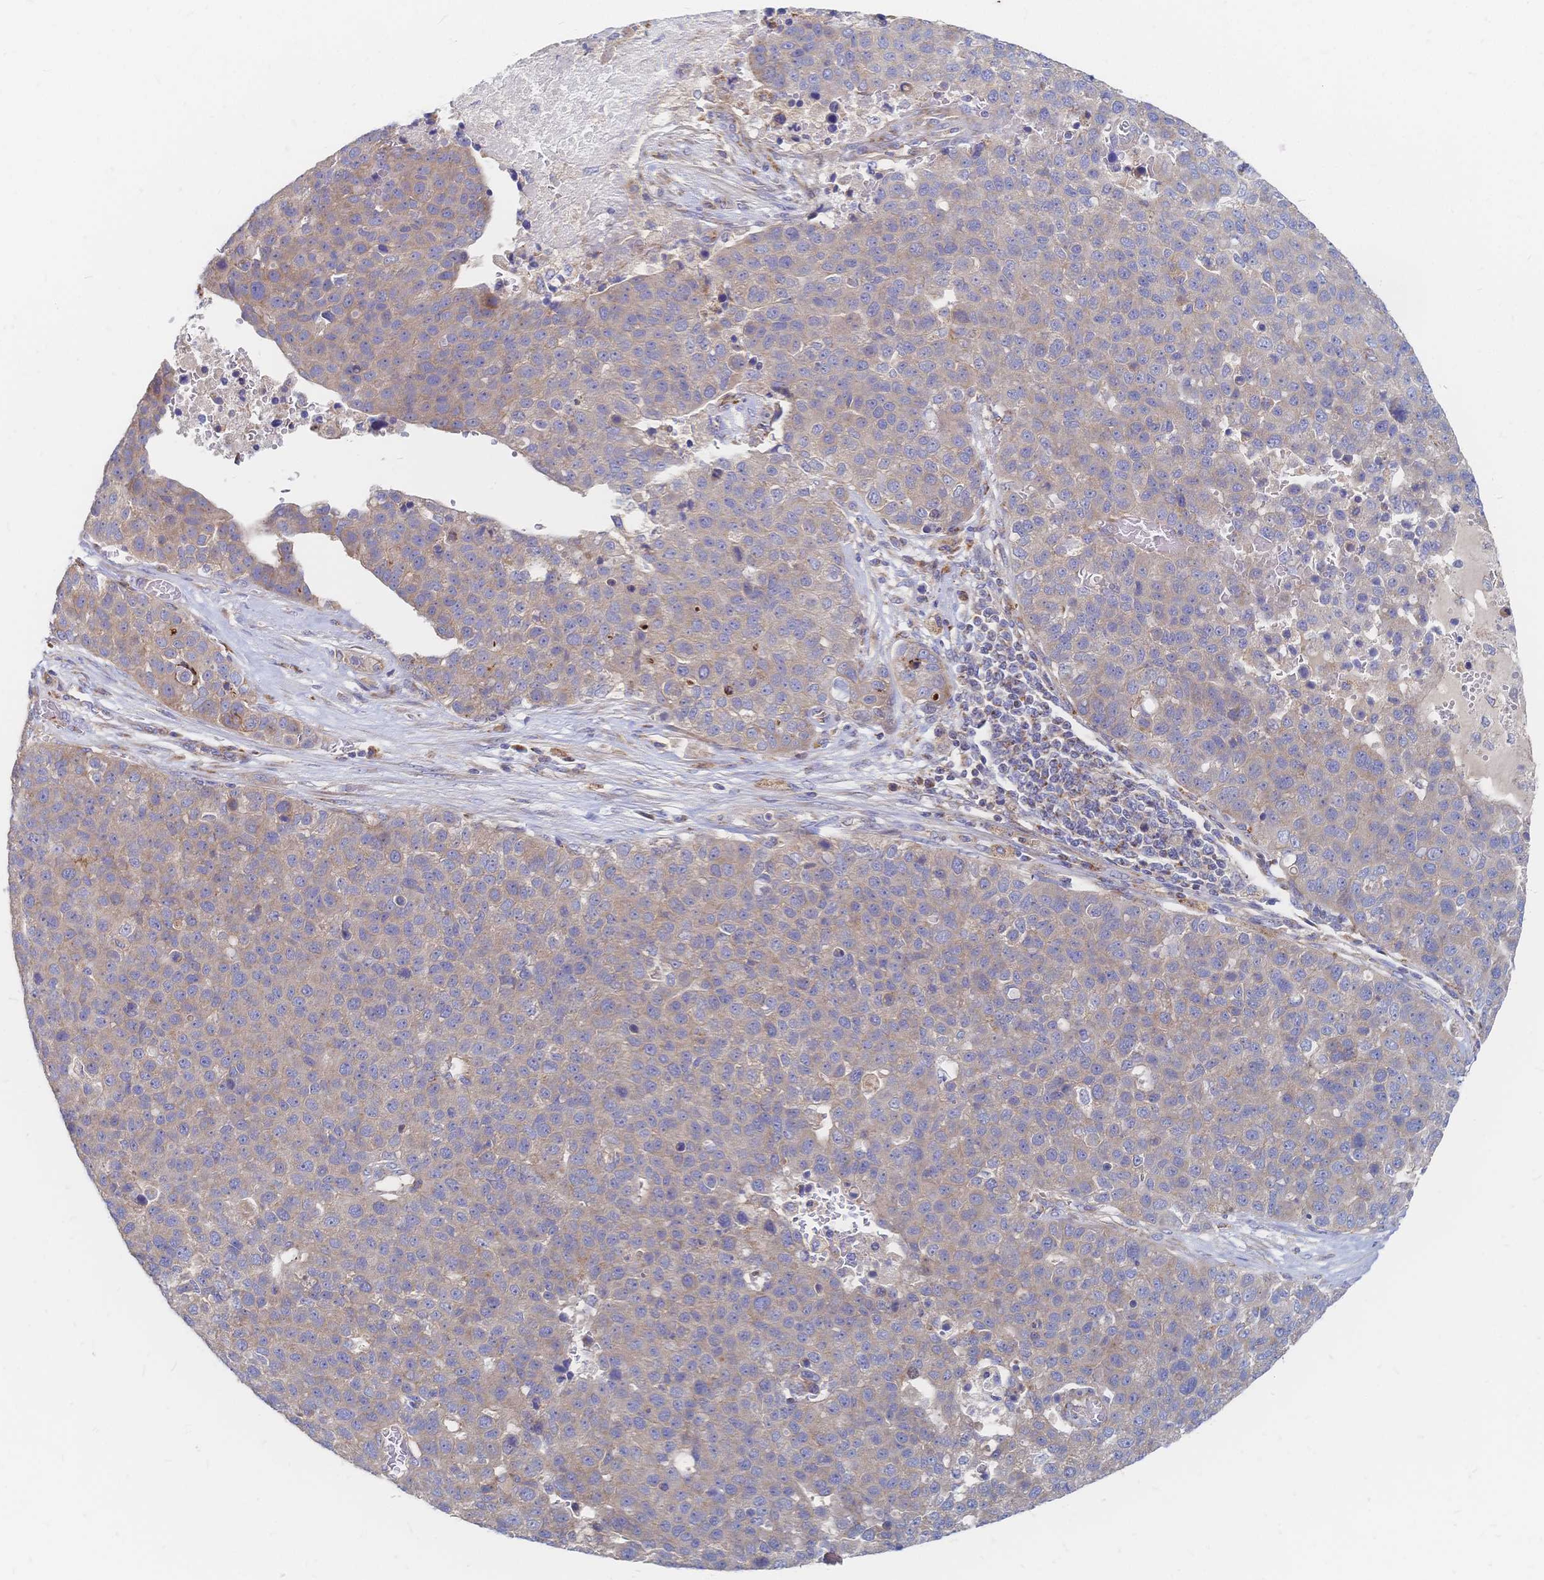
{"staining": {"intensity": "negative", "quantity": "none", "location": "none"}, "tissue": "pancreatic cancer", "cell_type": "Tumor cells", "image_type": "cancer", "snomed": [{"axis": "morphology", "description": "Adenocarcinoma, NOS"}, {"axis": "topography", "description": "Pancreas"}], "caption": "DAB immunohistochemical staining of adenocarcinoma (pancreatic) demonstrates no significant positivity in tumor cells.", "gene": "SORBS1", "patient": {"sex": "female", "age": 61}}